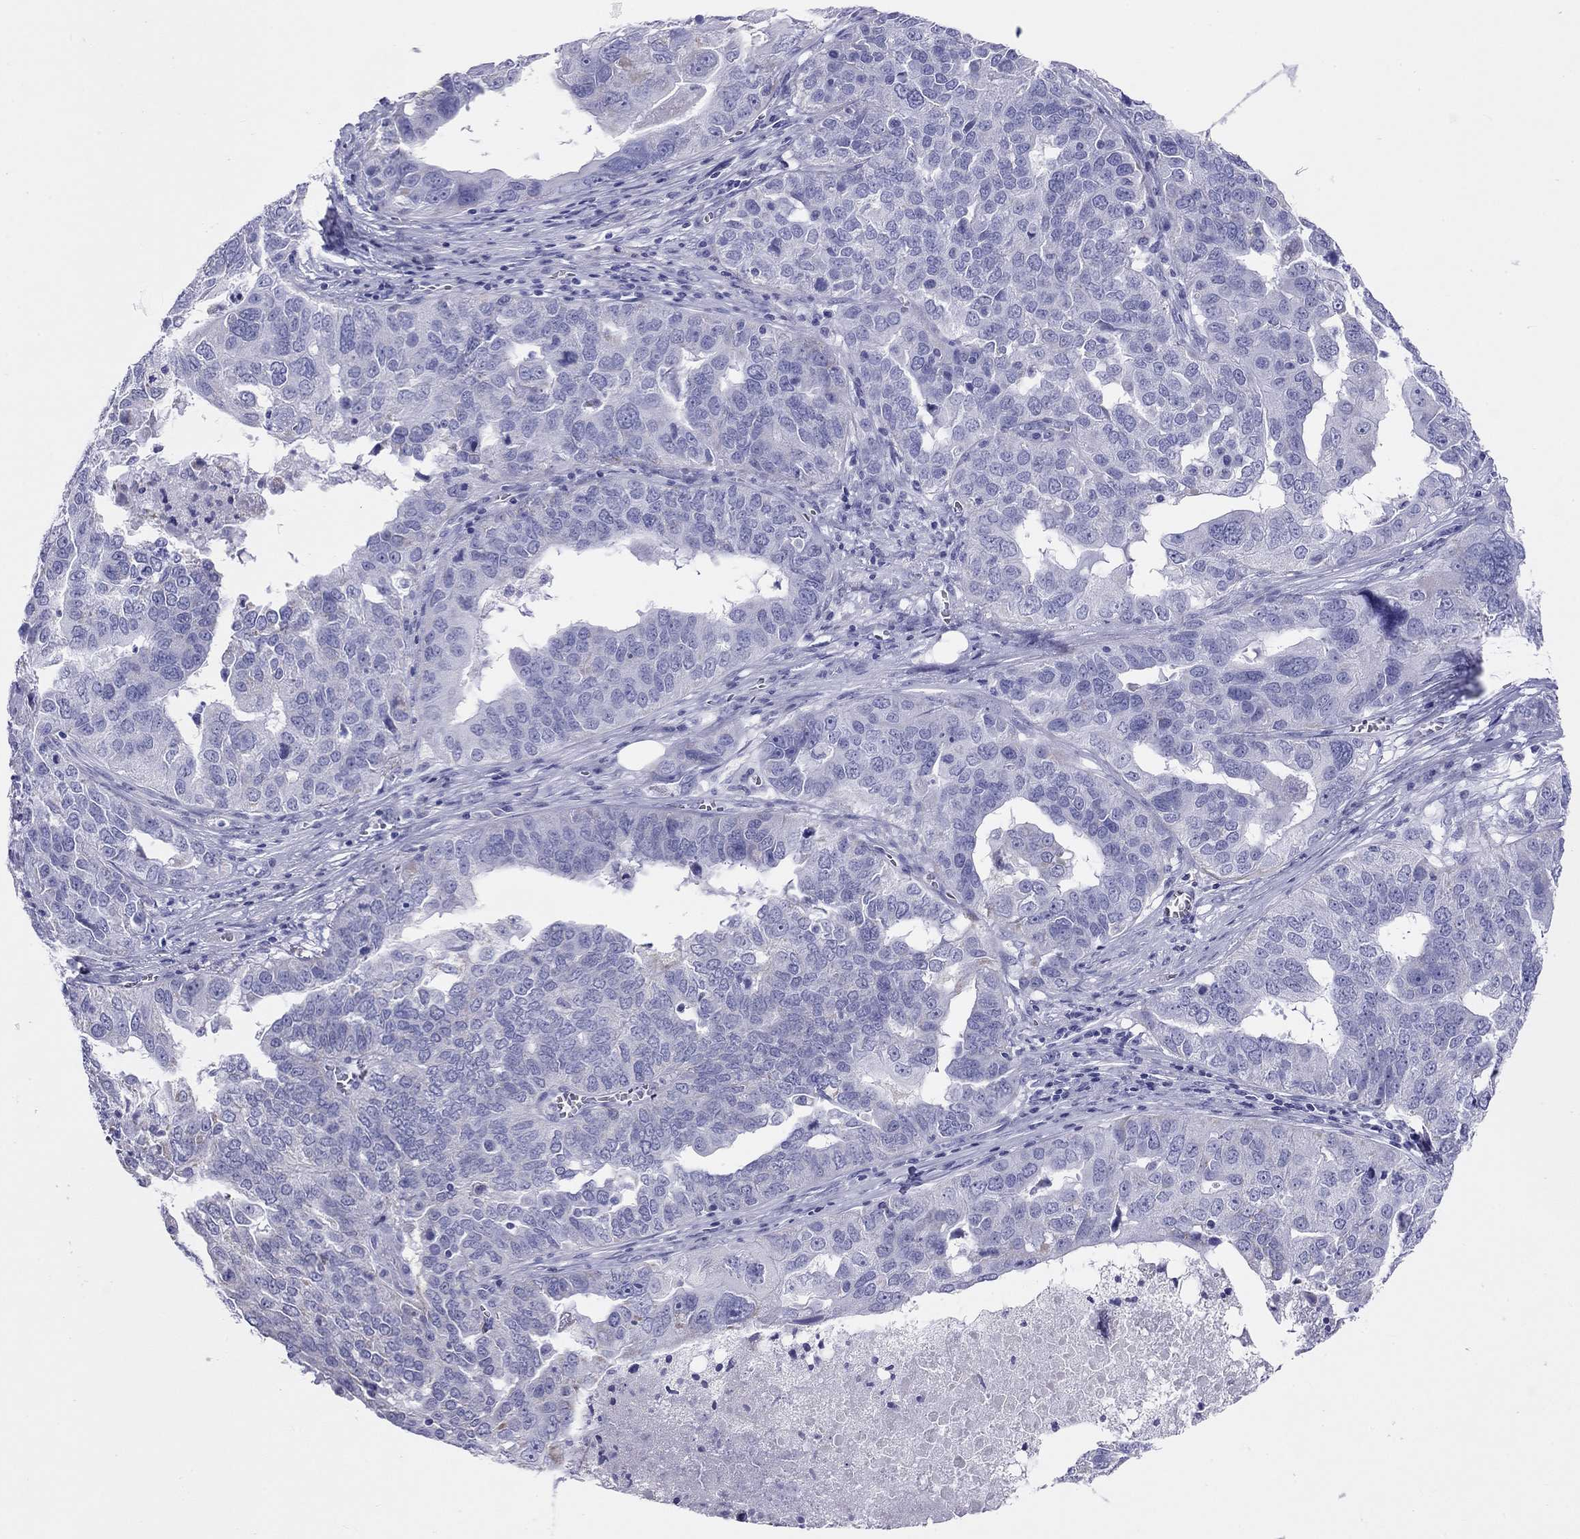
{"staining": {"intensity": "negative", "quantity": "none", "location": "none"}, "tissue": "ovarian cancer", "cell_type": "Tumor cells", "image_type": "cancer", "snomed": [{"axis": "morphology", "description": "Carcinoma, endometroid"}, {"axis": "topography", "description": "Soft tissue"}, {"axis": "topography", "description": "Ovary"}], "caption": "This histopathology image is of ovarian endometroid carcinoma stained with immunohistochemistry to label a protein in brown with the nuclei are counter-stained blue. There is no expression in tumor cells.", "gene": "DPY19L2", "patient": {"sex": "female", "age": 52}}